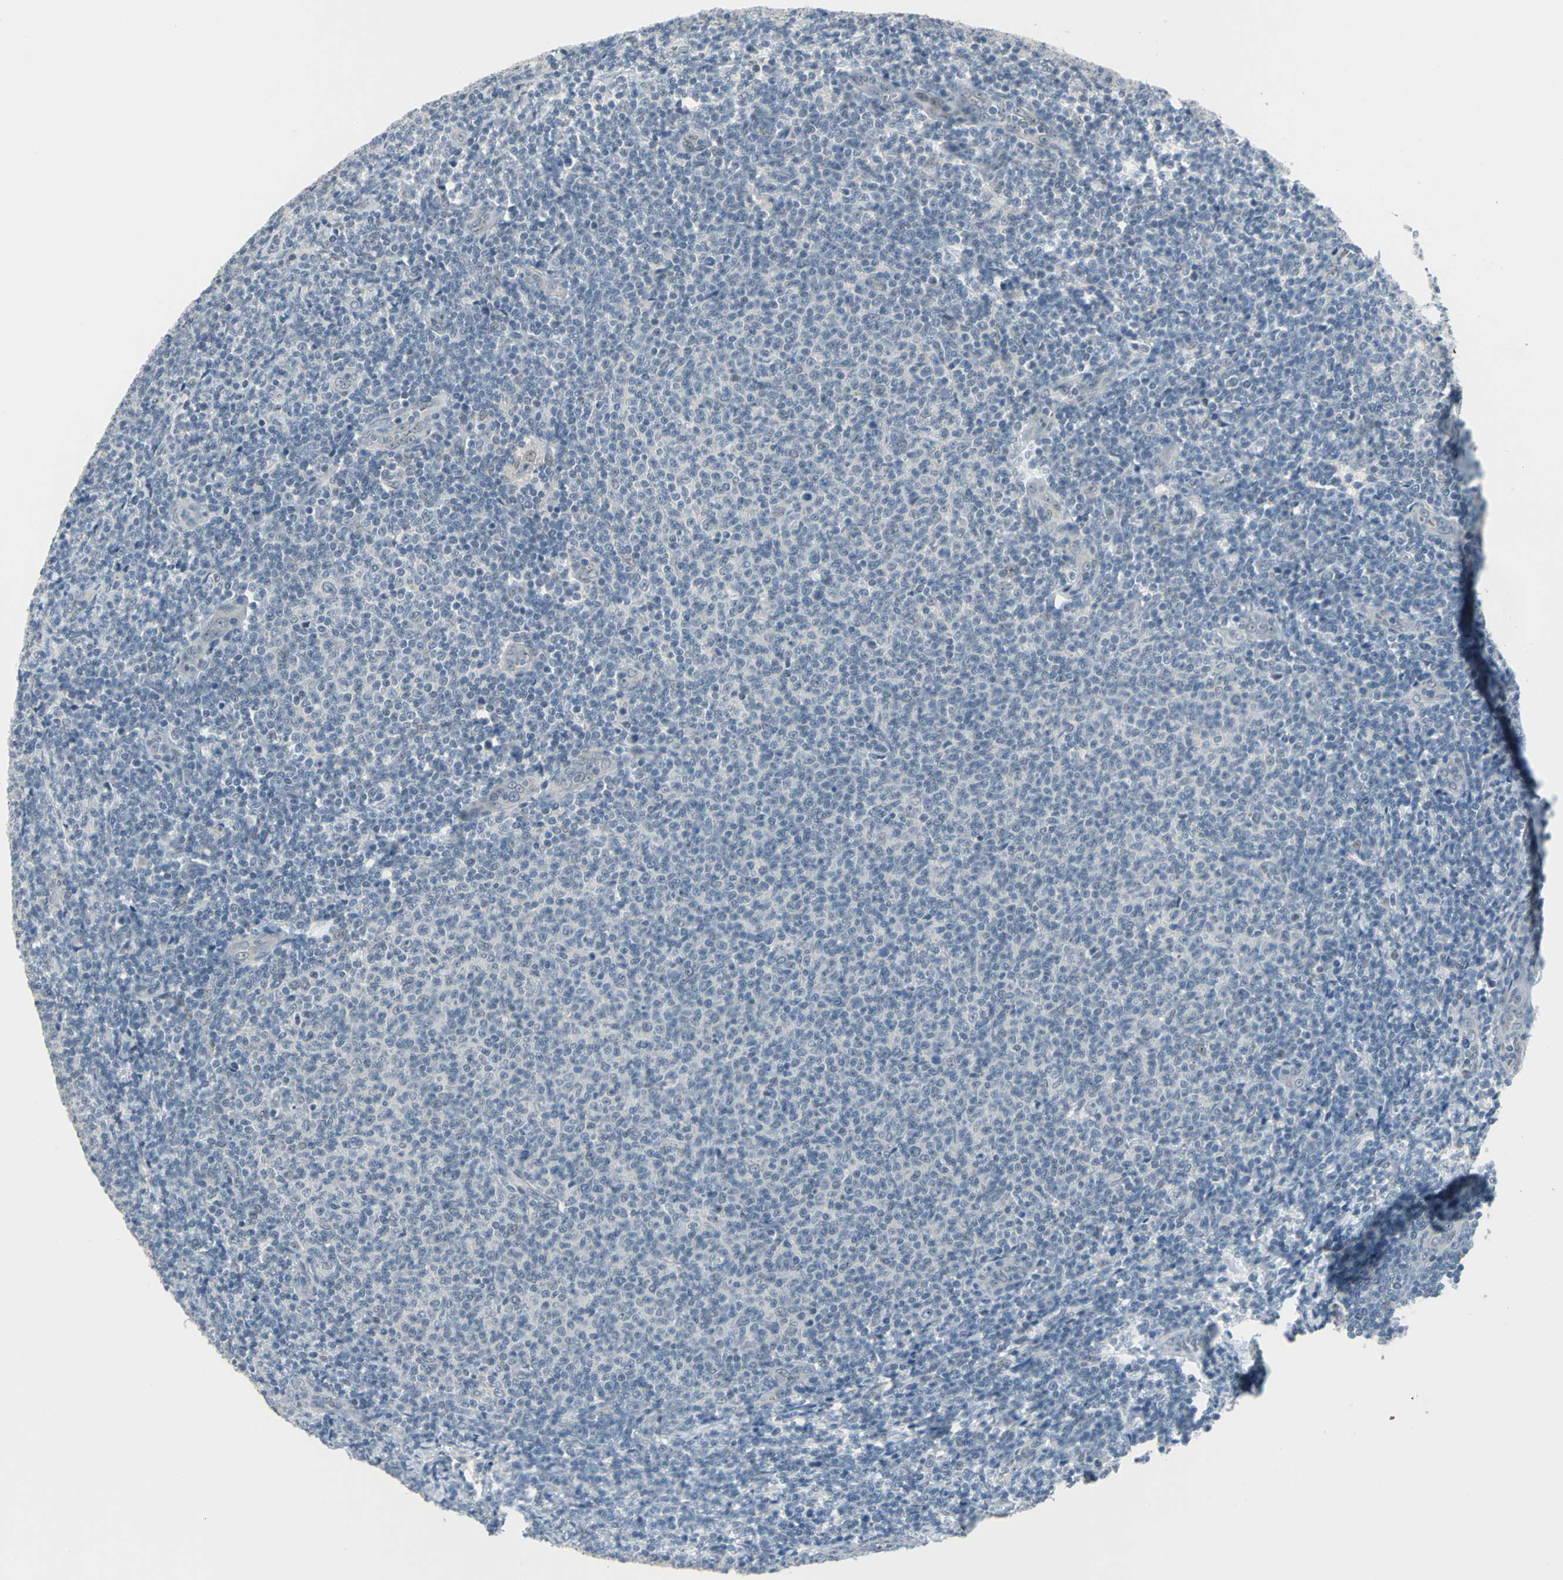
{"staining": {"intensity": "weak", "quantity": "25%-75%", "location": "nuclear"}, "tissue": "lymphoma", "cell_type": "Tumor cells", "image_type": "cancer", "snomed": [{"axis": "morphology", "description": "Malignant lymphoma, non-Hodgkin's type, Low grade"}, {"axis": "topography", "description": "Lymph node"}], "caption": "Lymphoma was stained to show a protein in brown. There is low levels of weak nuclear expression in about 25%-75% of tumor cells.", "gene": "GLI3", "patient": {"sex": "male", "age": 66}}